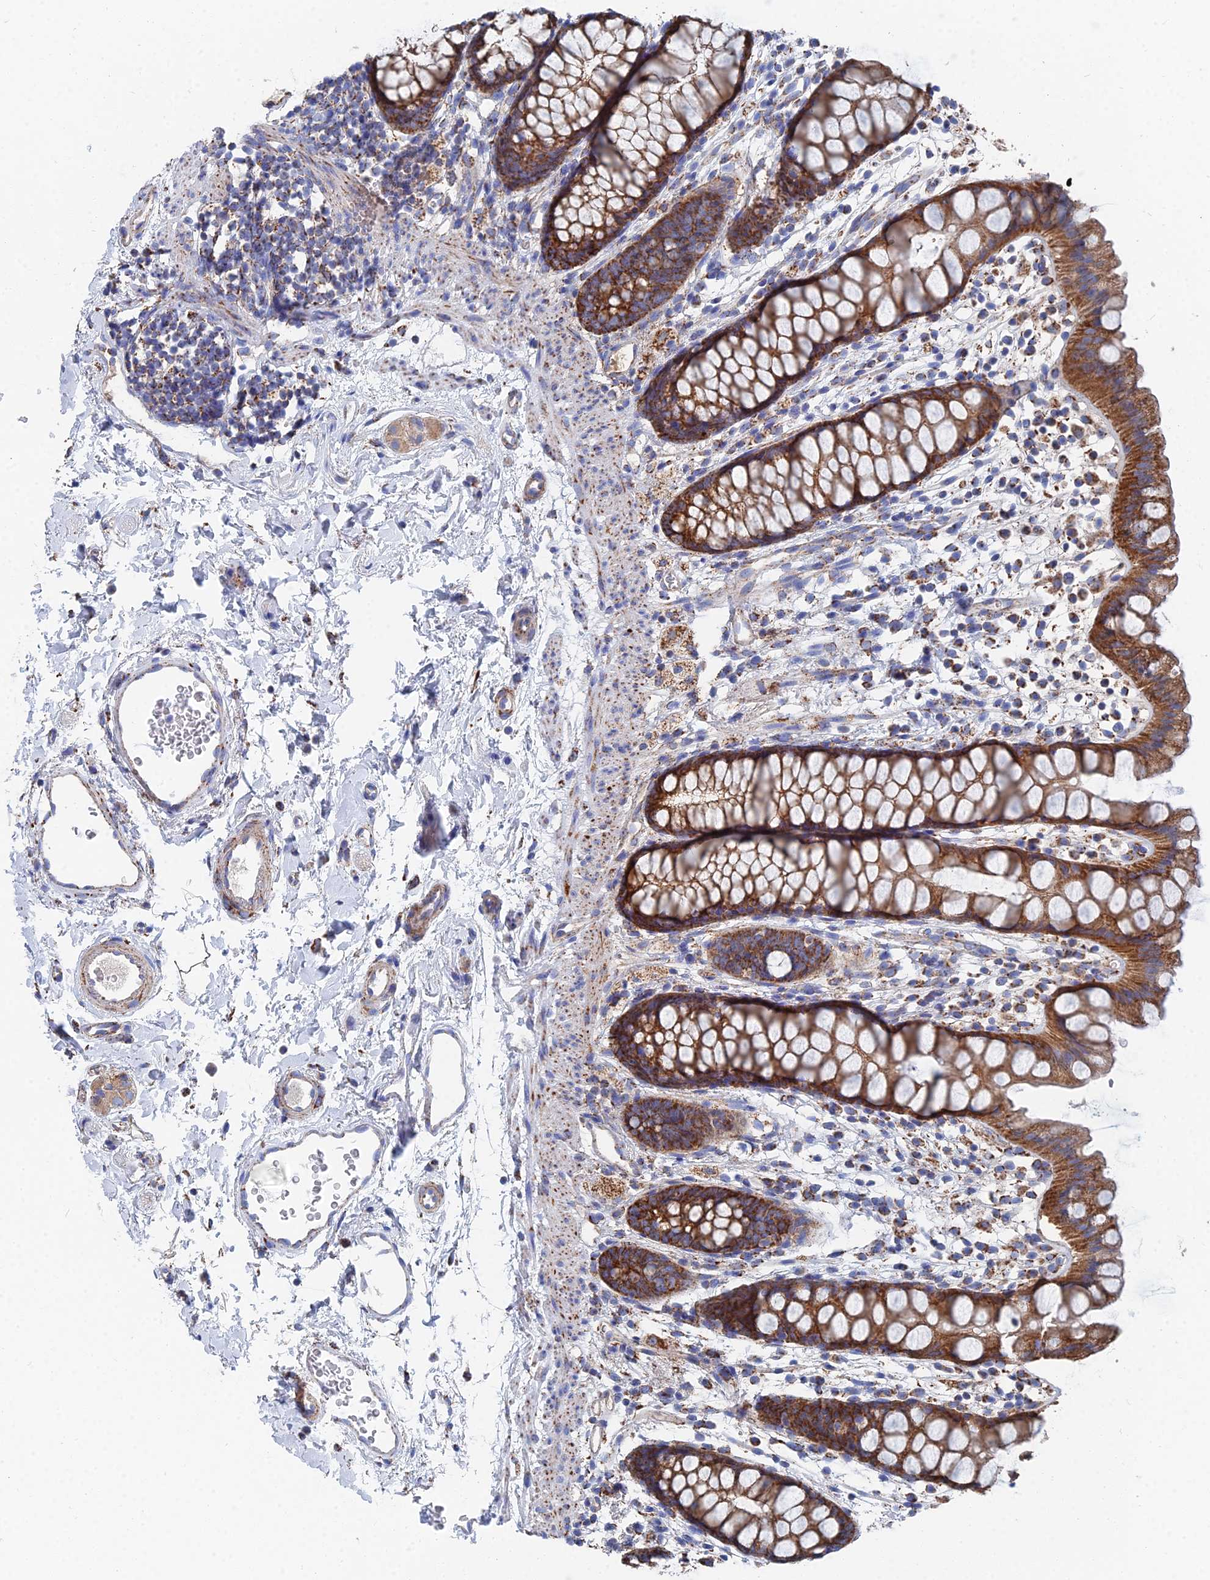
{"staining": {"intensity": "strong", "quantity": ">75%", "location": "cytoplasmic/membranous"}, "tissue": "rectum", "cell_type": "Glandular cells", "image_type": "normal", "snomed": [{"axis": "morphology", "description": "Normal tissue, NOS"}, {"axis": "topography", "description": "Rectum"}], "caption": "An immunohistochemistry (IHC) histopathology image of normal tissue is shown. Protein staining in brown shows strong cytoplasmic/membranous positivity in rectum within glandular cells.", "gene": "IFT80", "patient": {"sex": "female", "age": 65}}